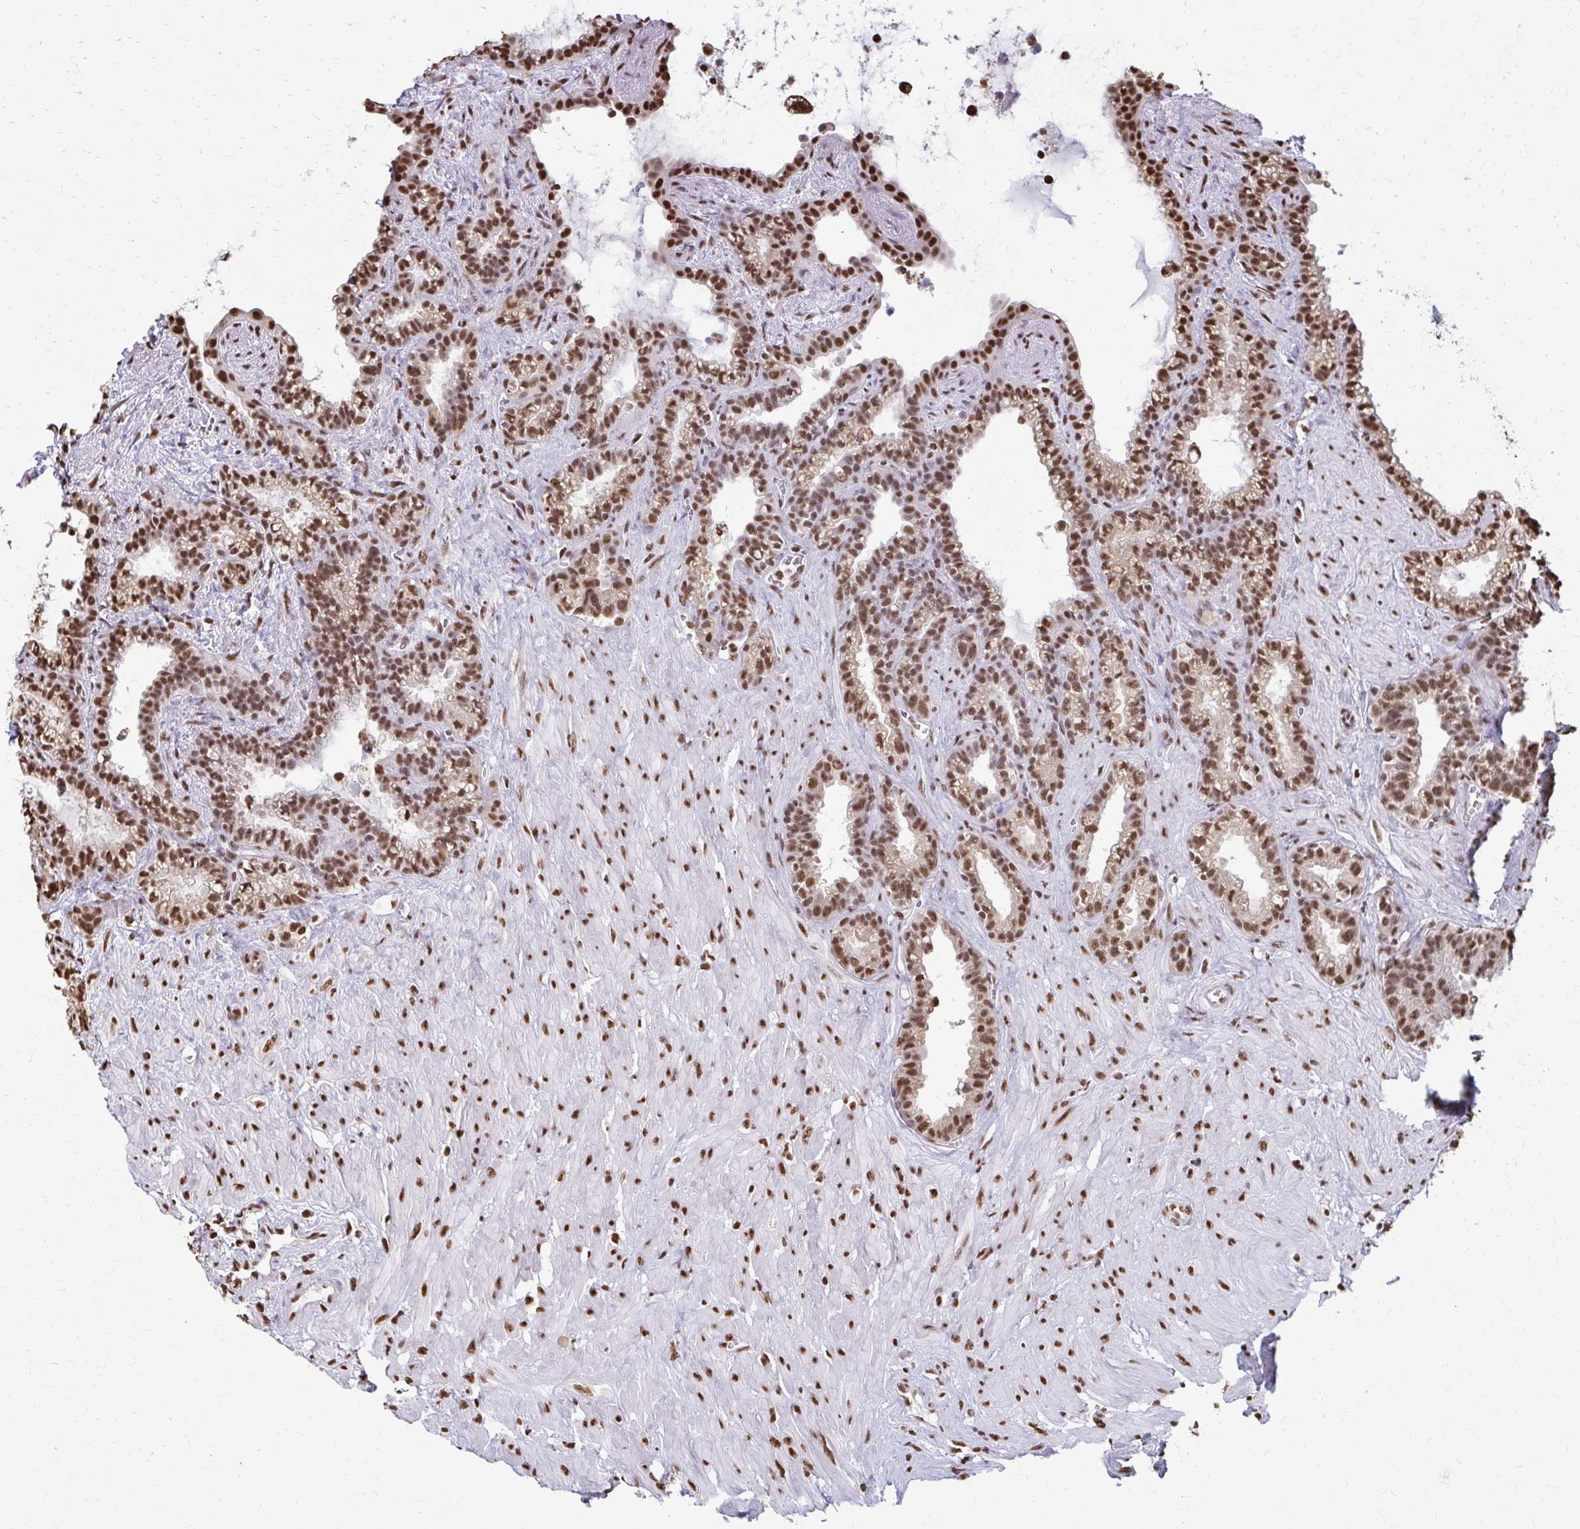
{"staining": {"intensity": "moderate", "quantity": ">75%", "location": "nuclear"}, "tissue": "seminal vesicle", "cell_type": "Glandular cells", "image_type": "normal", "snomed": [{"axis": "morphology", "description": "Normal tissue, NOS"}, {"axis": "topography", "description": "Seminal veicle"}], "caption": "High-power microscopy captured an immunohistochemistry (IHC) photomicrograph of normal seminal vesicle, revealing moderate nuclear positivity in approximately >75% of glandular cells.", "gene": "SNRPA", "patient": {"sex": "male", "age": 76}}